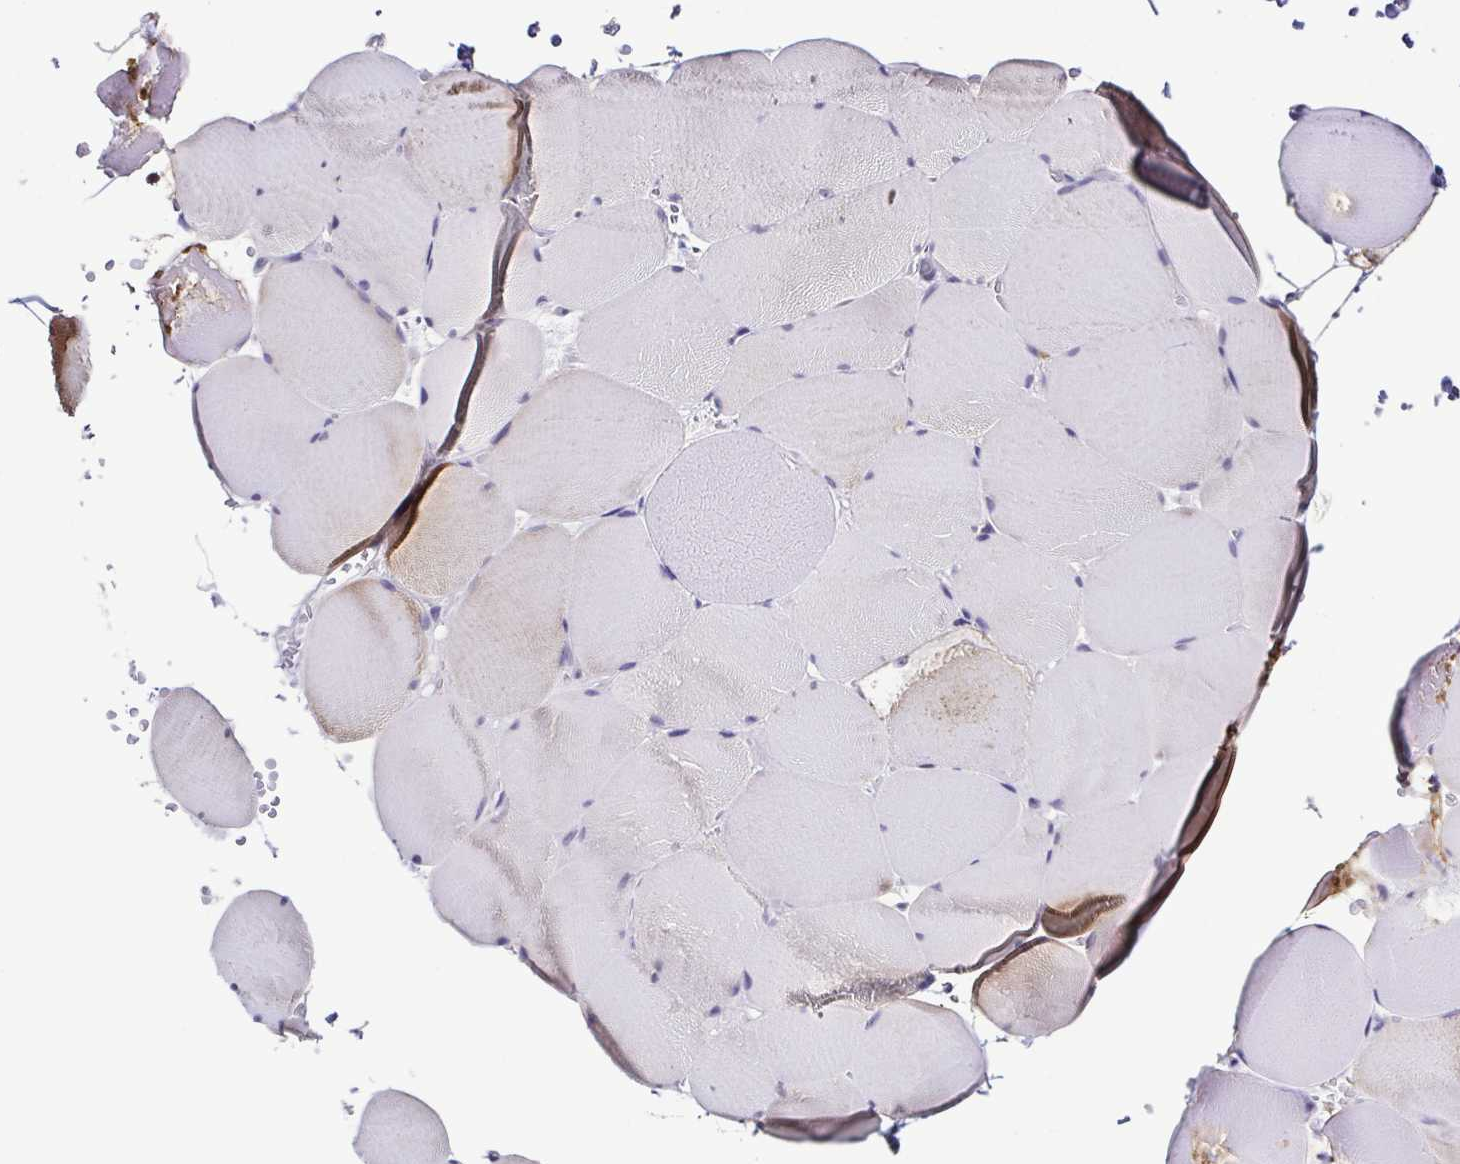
{"staining": {"intensity": "weak", "quantity": "<25%", "location": "cytoplasmic/membranous"}, "tissue": "skeletal muscle", "cell_type": "Myocytes", "image_type": "normal", "snomed": [{"axis": "morphology", "description": "Normal tissue, NOS"}, {"axis": "topography", "description": "Skeletal muscle"}, {"axis": "topography", "description": "Head-Neck"}], "caption": "The IHC photomicrograph has no significant expression in myocytes of skeletal muscle.", "gene": "TNNT2", "patient": {"sex": "male", "age": 66}}